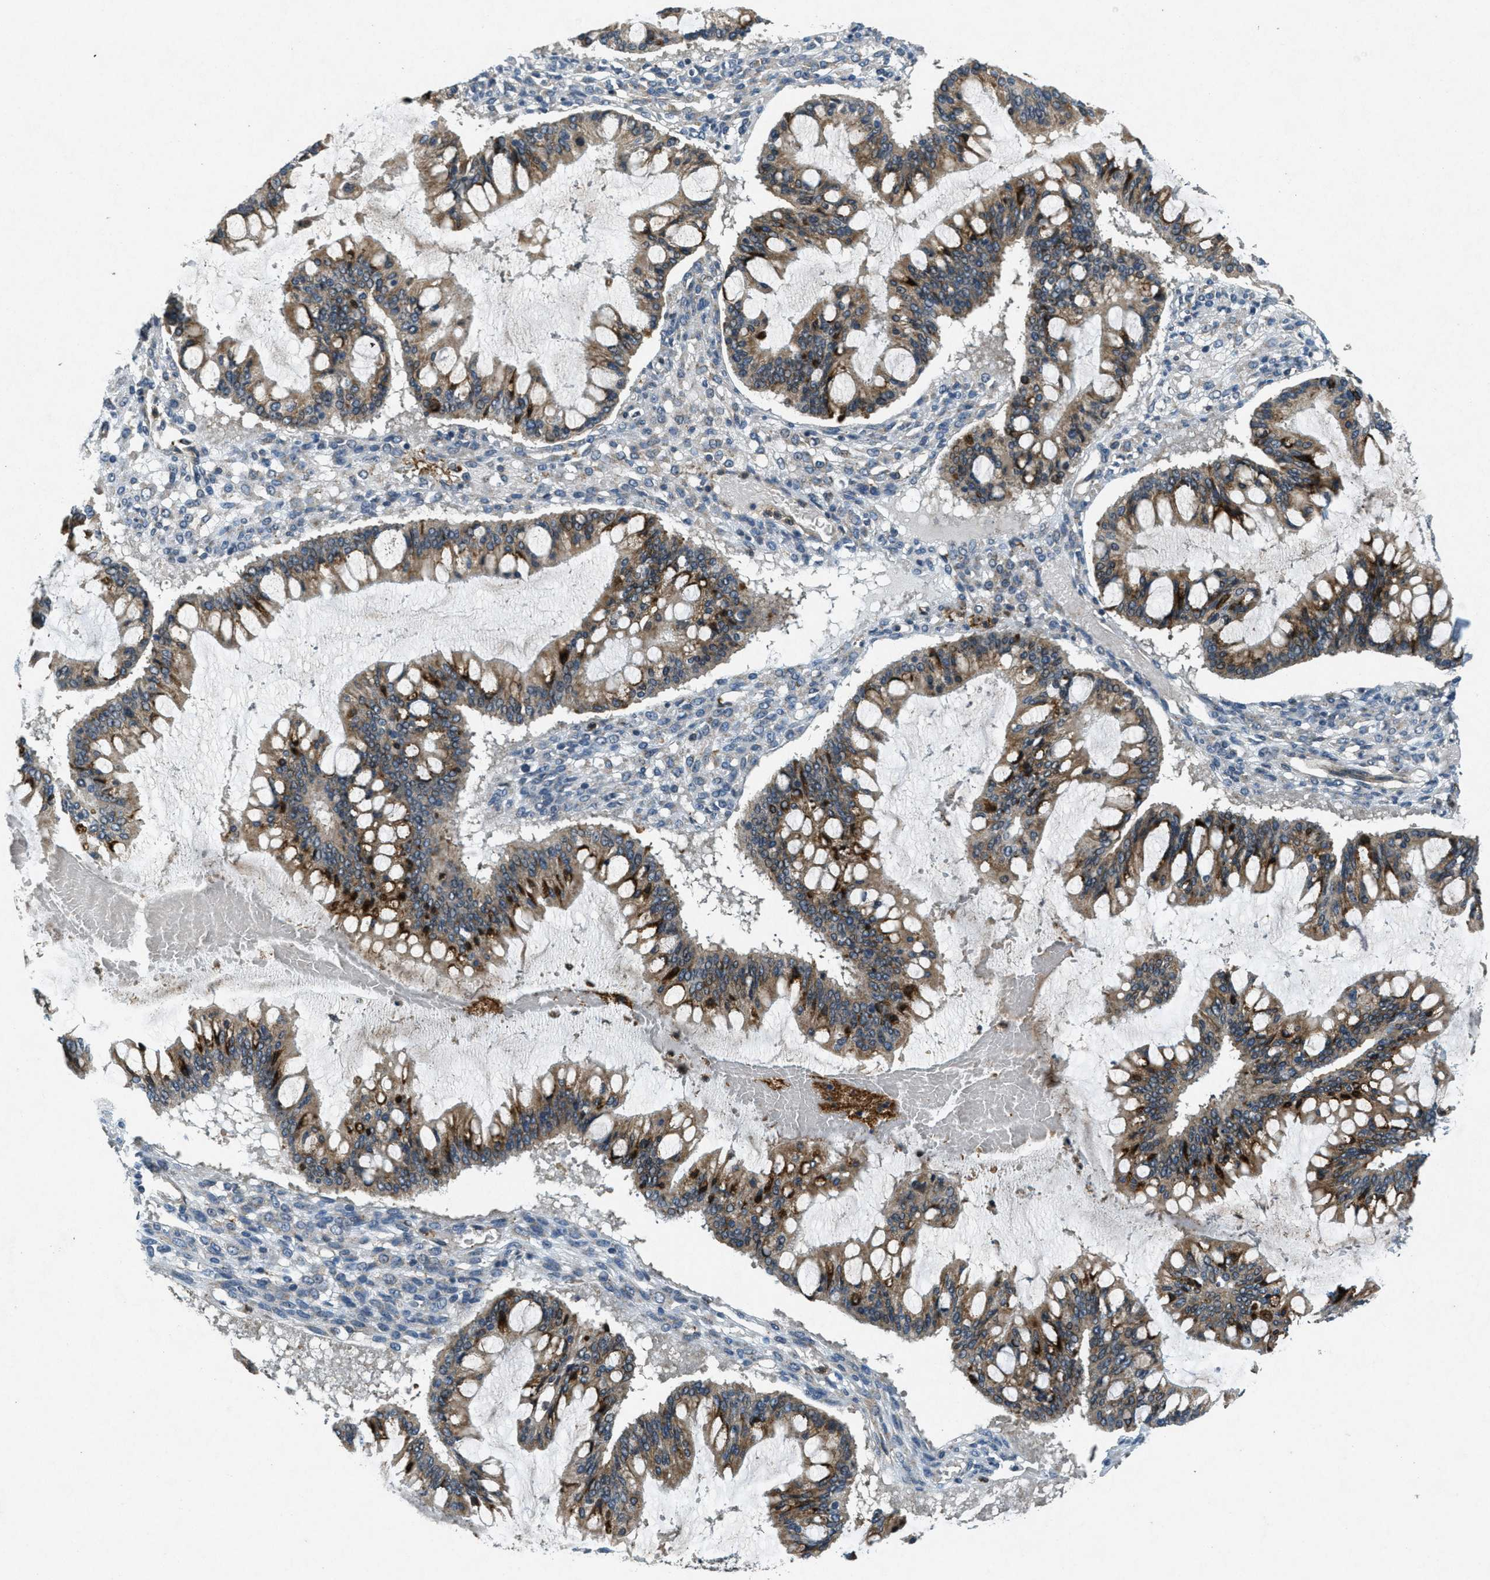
{"staining": {"intensity": "strong", "quantity": "25%-75%", "location": "cytoplasmic/membranous"}, "tissue": "ovarian cancer", "cell_type": "Tumor cells", "image_type": "cancer", "snomed": [{"axis": "morphology", "description": "Cystadenocarcinoma, mucinous, NOS"}, {"axis": "topography", "description": "Ovary"}], "caption": "Immunohistochemistry (IHC) (DAB (3,3'-diaminobenzidine)) staining of human mucinous cystadenocarcinoma (ovarian) displays strong cytoplasmic/membranous protein staining in approximately 25%-75% of tumor cells. (DAB IHC with brightfield microscopy, high magnification).", "gene": "RAB3D", "patient": {"sex": "female", "age": 73}}